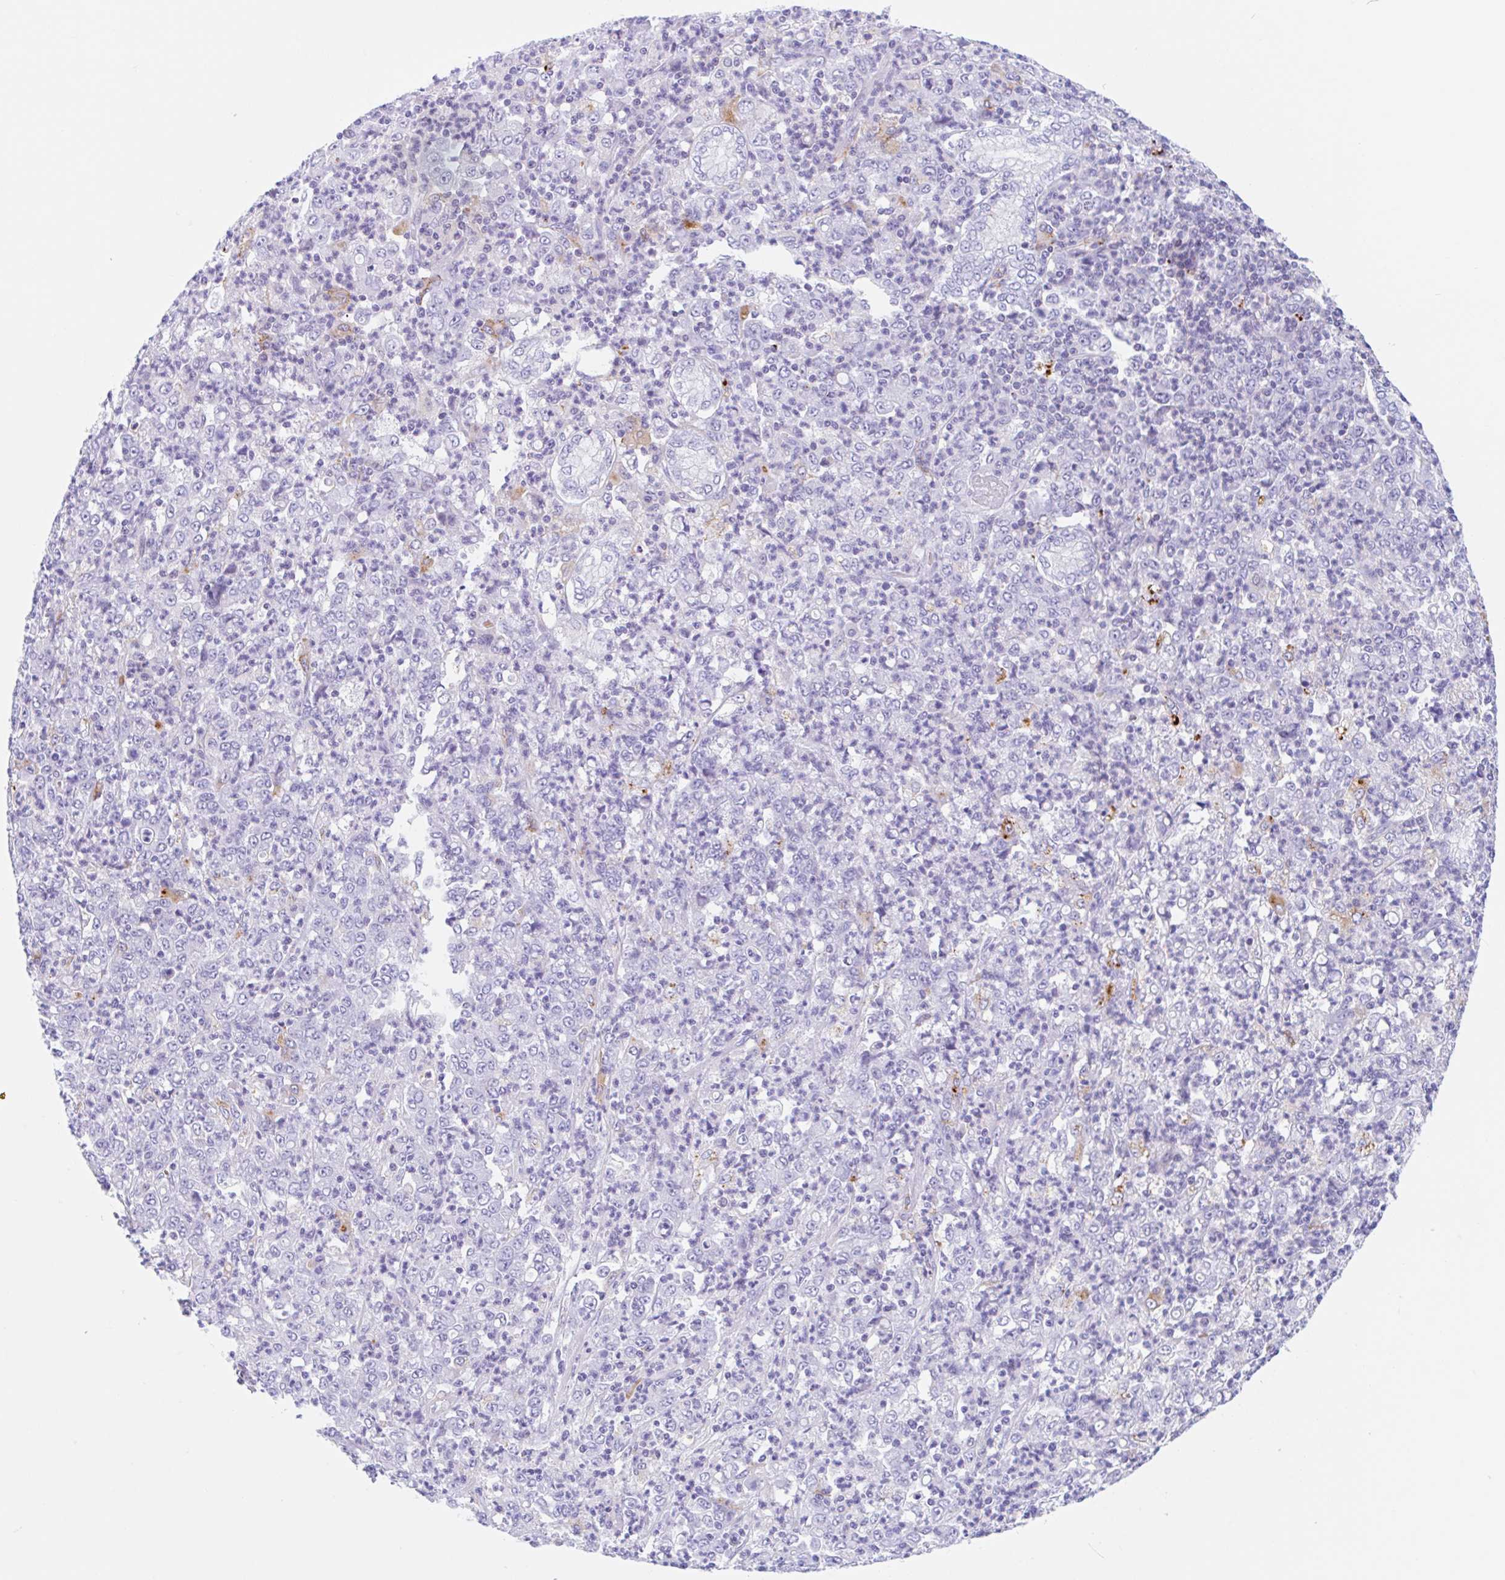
{"staining": {"intensity": "negative", "quantity": "none", "location": "none"}, "tissue": "stomach cancer", "cell_type": "Tumor cells", "image_type": "cancer", "snomed": [{"axis": "morphology", "description": "Adenocarcinoma, NOS"}, {"axis": "topography", "description": "Stomach, lower"}], "caption": "DAB (3,3'-diaminobenzidine) immunohistochemical staining of stomach cancer shows no significant expression in tumor cells.", "gene": "ANKRD9", "patient": {"sex": "female", "age": 71}}